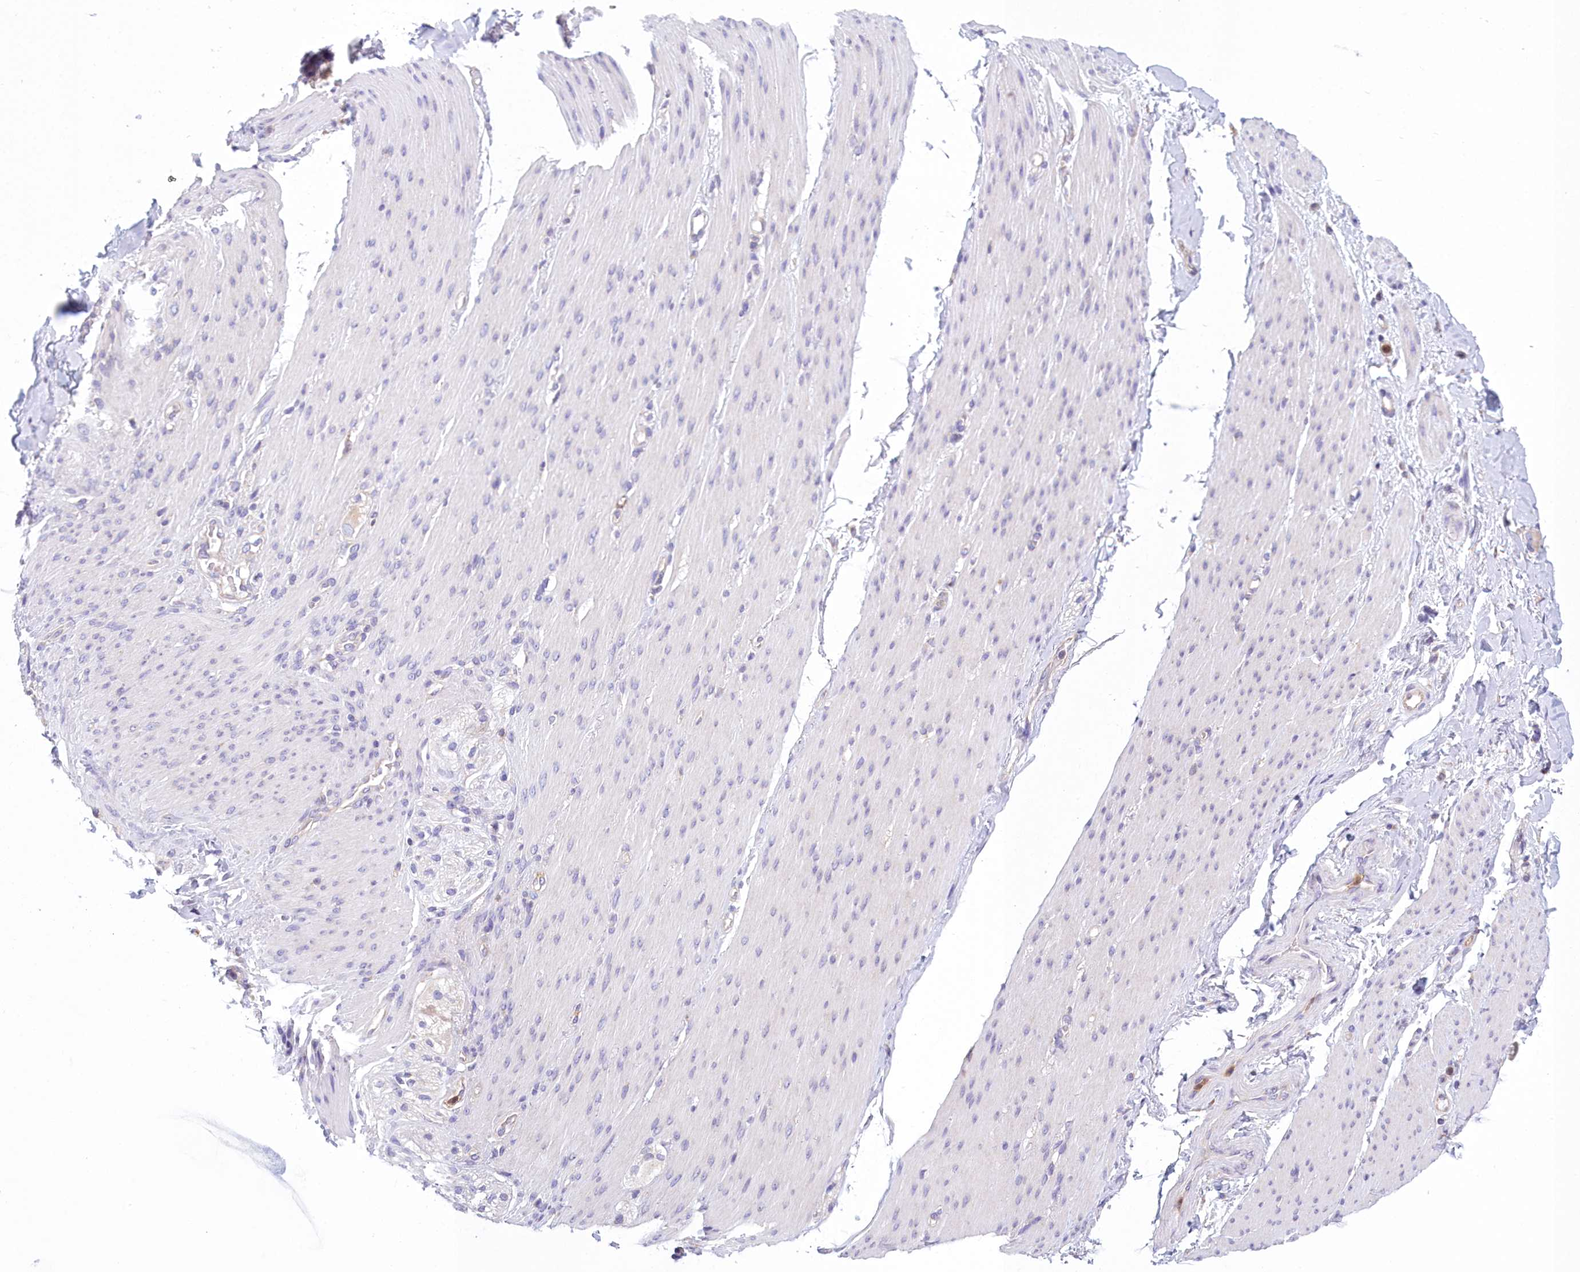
{"staining": {"intensity": "negative", "quantity": "none", "location": "none"}, "tissue": "adipose tissue", "cell_type": "Adipocytes", "image_type": "normal", "snomed": [{"axis": "morphology", "description": "Normal tissue, NOS"}, {"axis": "topography", "description": "Colon"}, {"axis": "topography", "description": "Peripheral nerve tissue"}], "caption": "IHC micrograph of normal adipose tissue: human adipose tissue stained with DAB (3,3'-diaminobenzidine) displays no significant protein expression in adipocytes.", "gene": "HM13", "patient": {"sex": "female", "age": 61}}